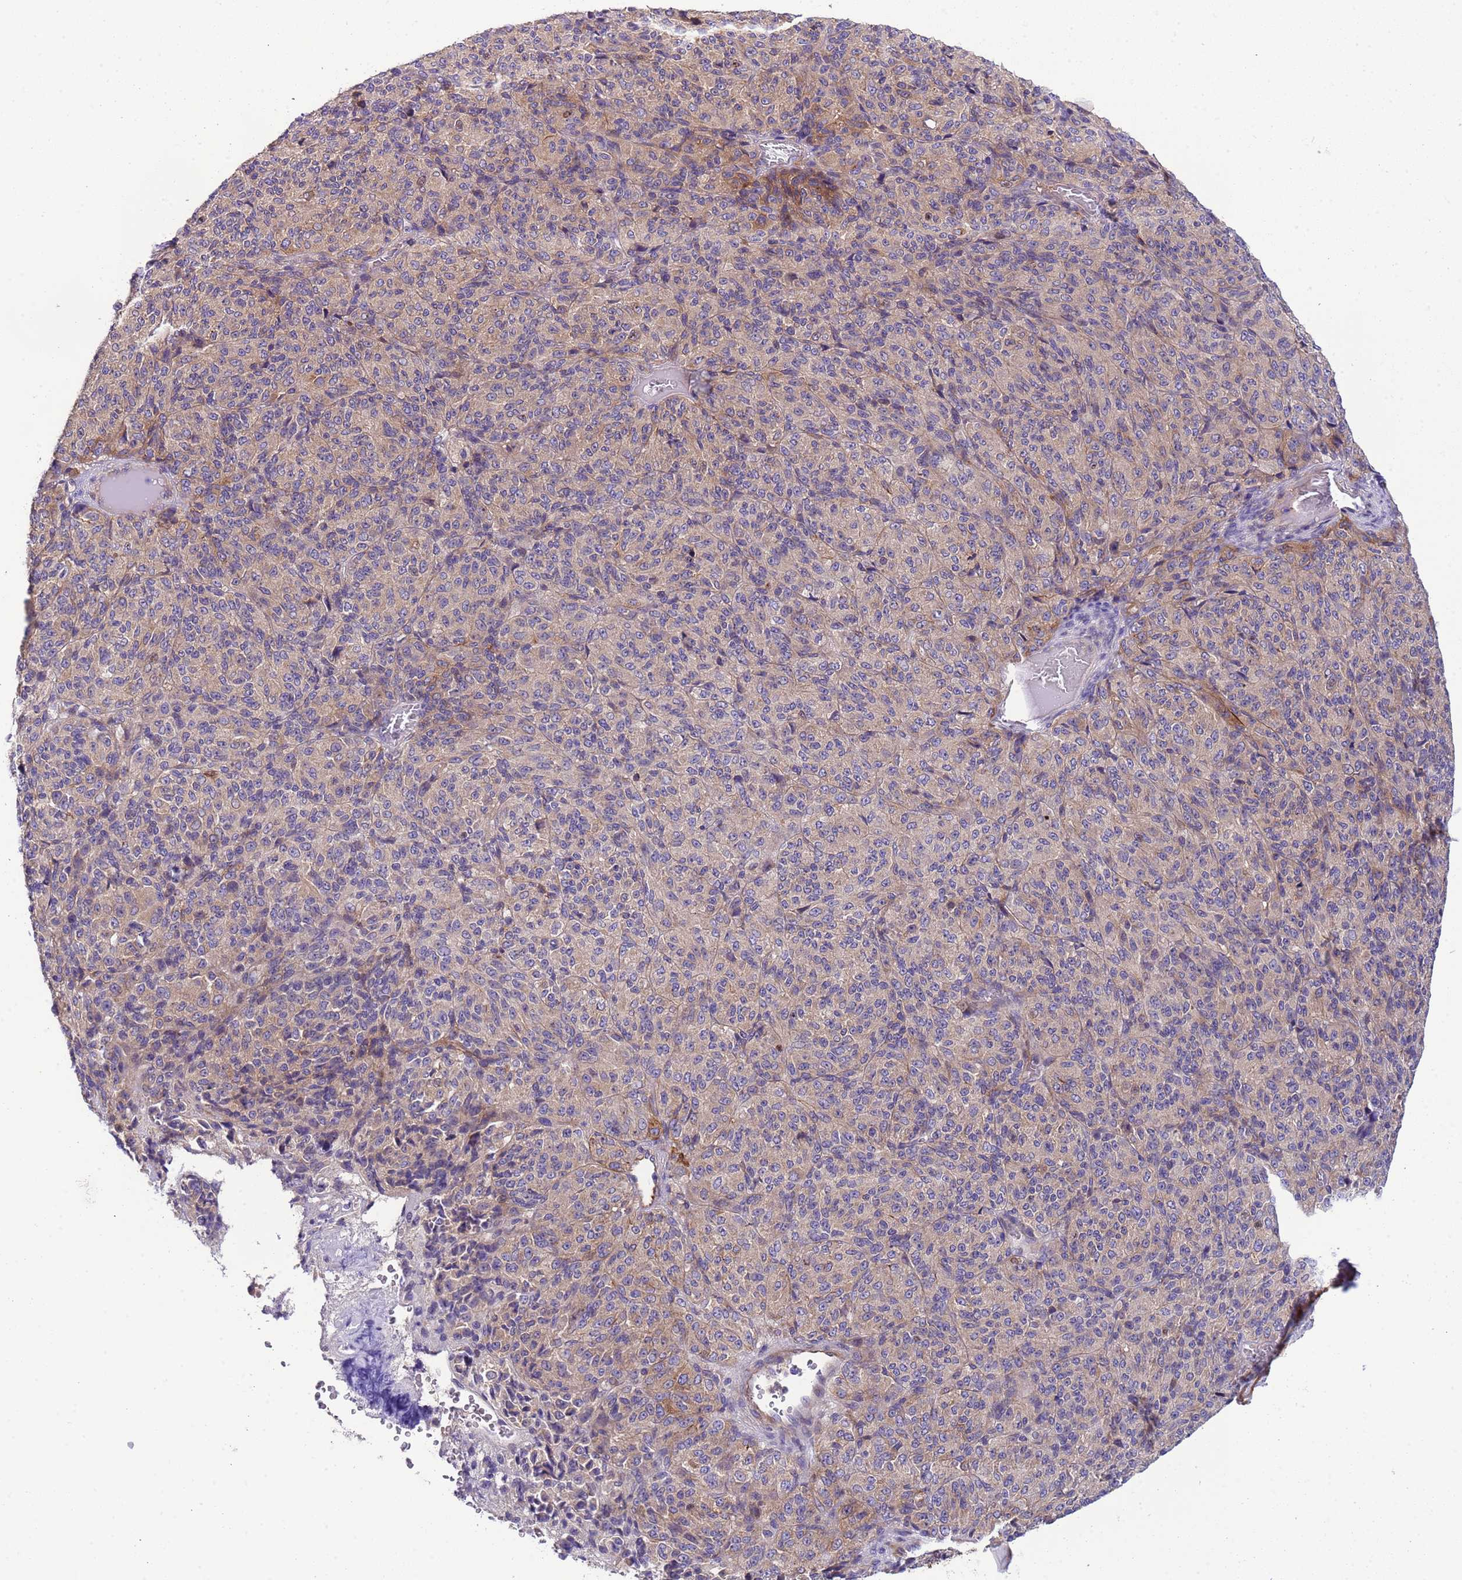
{"staining": {"intensity": "moderate", "quantity": "<25%", "location": "cytoplasmic/membranous"}, "tissue": "melanoma", "cell_type": "Tumor cells", "image_type": "cancer", "snomed": [{"axis": "morphology", "description": "Malignant melanoma, Metastatic site"}, {"axis": "topography", "description": "Brain"}], "caption": "Human malignant melanoma (metastatic site) stained with a brown dye shows moderate cytoplasmic/membranous positive positivity in about <25% of tumor cells.", "gene": "PAQR7", "patient": {"sex": "female", "age": 56}}